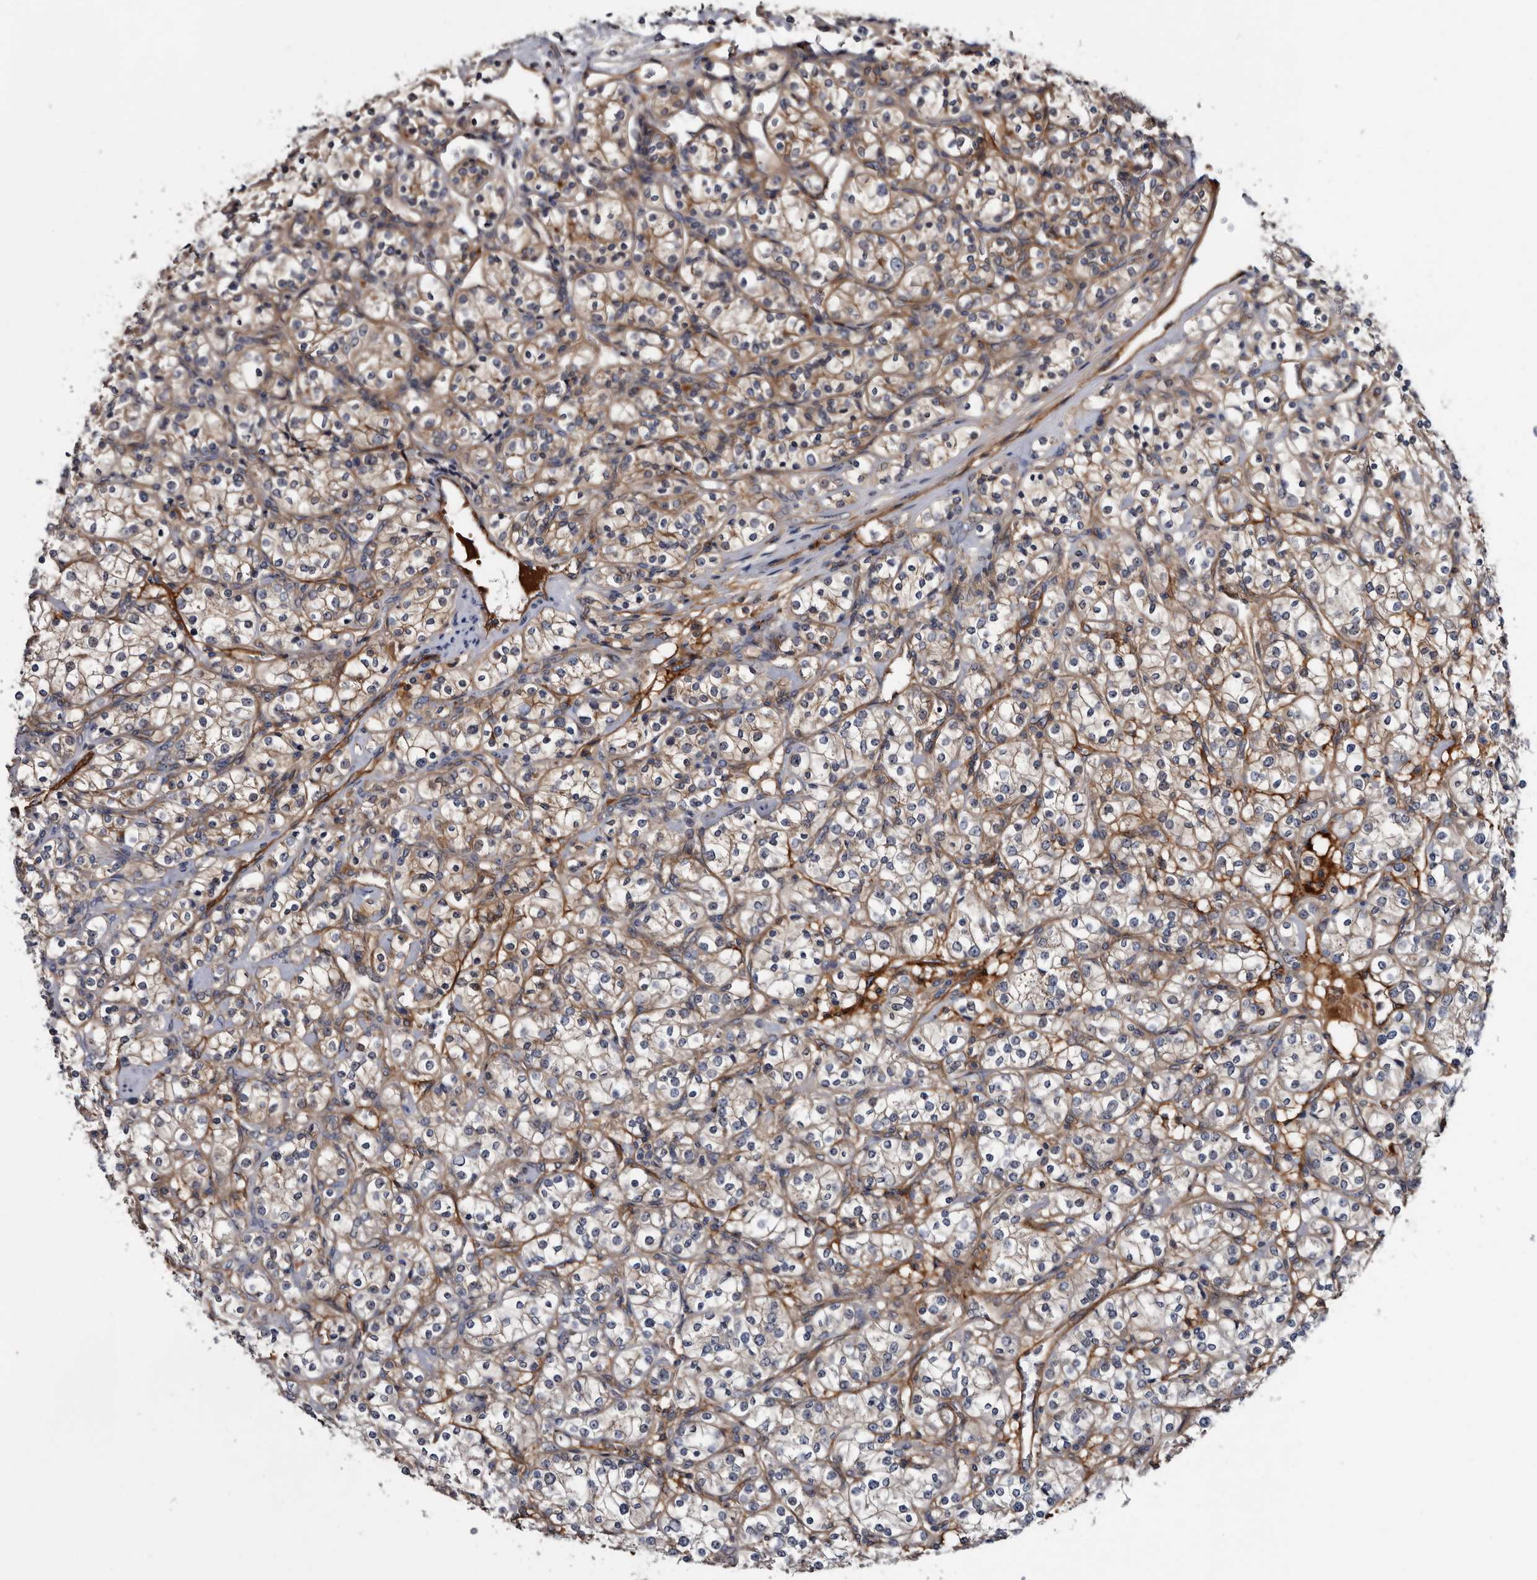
{"staining": {"intensity": "moderate", "quantity": ">75%", "location": "cytoplasmic/membranous"}, "tissue": "renal cancer", "cell_type": "Tumor cells", "image_type": "cancer", "snomed": [{"axis": "morphology", "description": "Adenocarcinoma, NOS"}, {"axis": "topography", "description": "Kidney"}], "caption": "Human renal cancer stained with a protein marker reveals moderate staining in tumor cells.", "gene": "TSPAN17", "patient": {"sex": "male", "age": 77}}